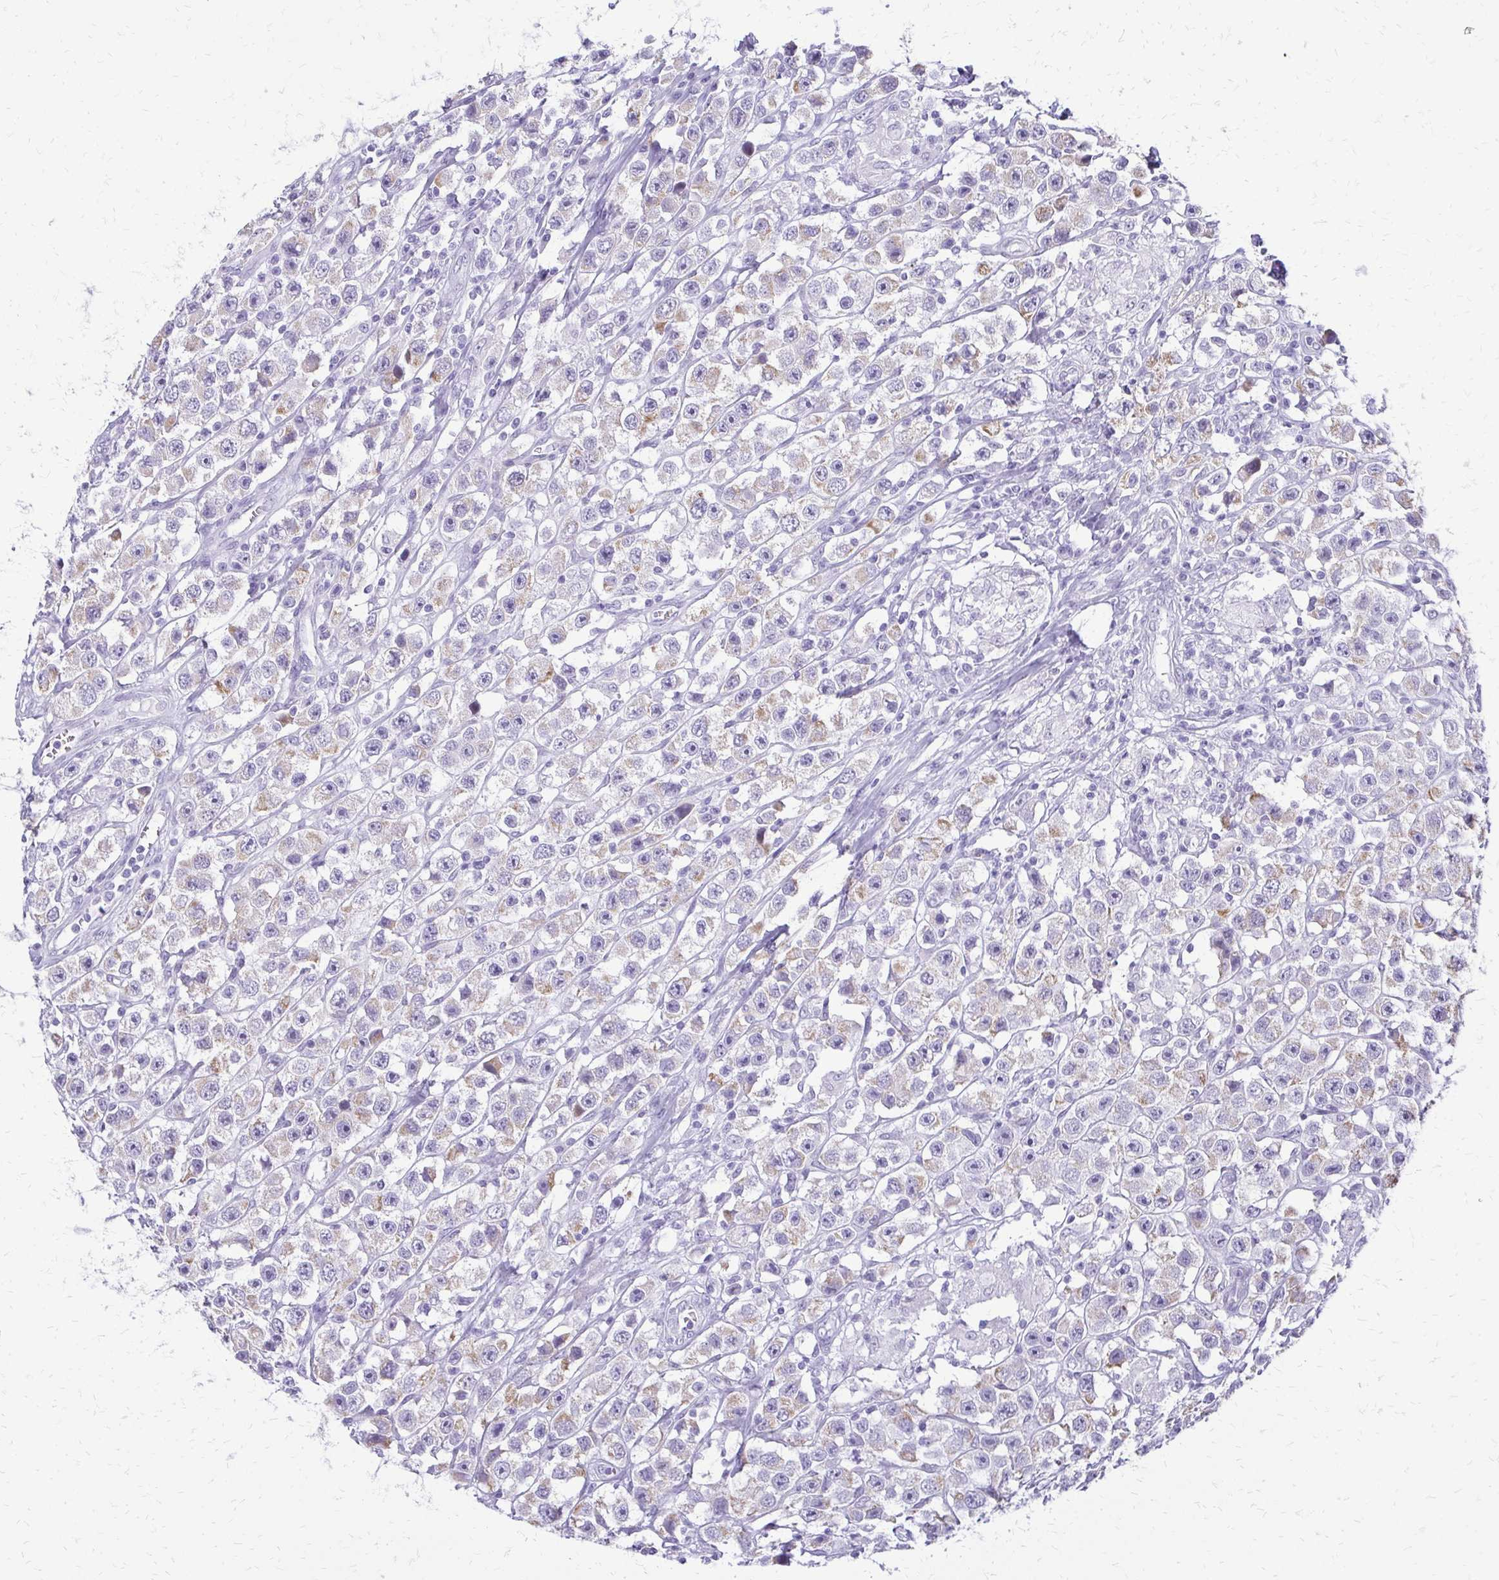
{"staining": {"intensity": "weak", "quantity": "25%-75%", "location": "cytoplasmic/membranous"}, "tissue": "testis cancer", "cell_type": "Tumor cells", "image_type": "cancer", "snomed": [{"axis": "morphology", "description": "Seminoma, NOS"}, {"axis": "topography", "description": "Testis"}], "caption": "Weak cytoplasmic/membranous expression is seen in approximately 25%-75% of tumor cells in testis cancer (seminoma).", "gene": "FAM162B", "patient": {"sex": "male", "age": 45}}